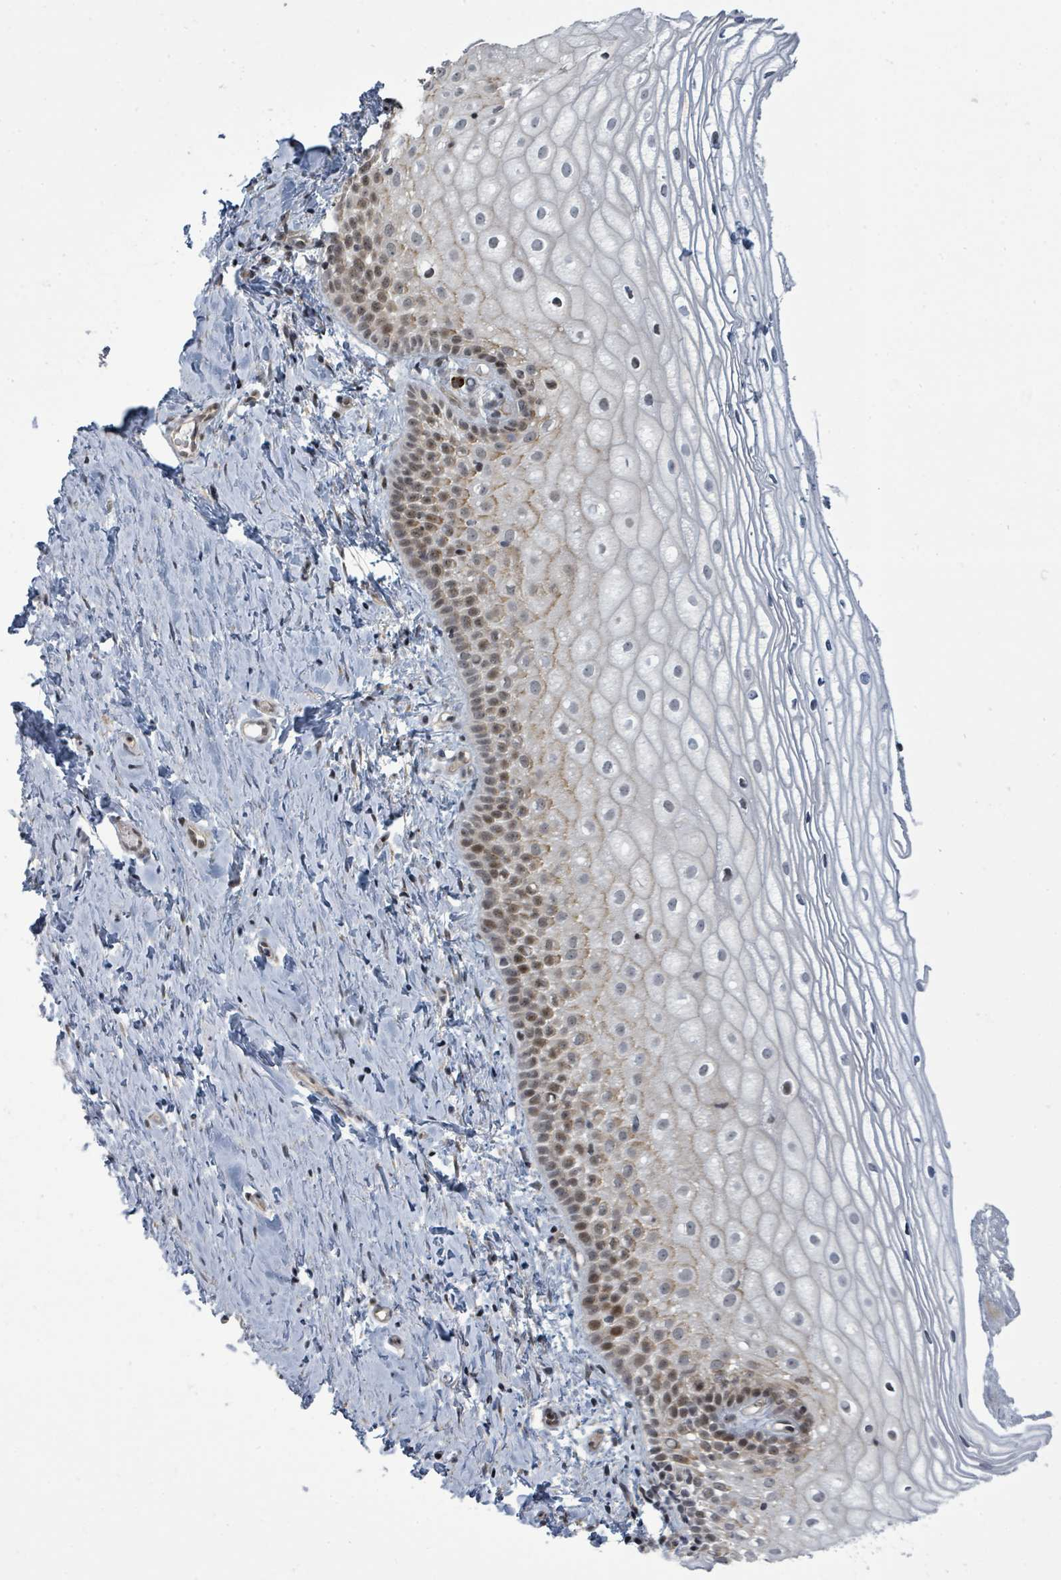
{"staining": {"intensity": "moderate", "quantity": "25%-75%", "location": "cytoplasmic/membranous,nuclear"}, "tissue": "vagina", "cell_type": "Squamous epithelial cells", "image_type": "normal", "snomed": [{"axis": "morphology", "description": "Normal tissue, NOS"}, {"axis": "topography", "description": "Vagina"}], "caption": "Brown immunohistochemical staining in unremarkable vagina shows moderate cytoplasmic/membranous,nuclear expression in approximately 25%-75% of squamous epithelial cells.", "gene": "PSMG2", "patient": {"sex": "female", "age": 56}}